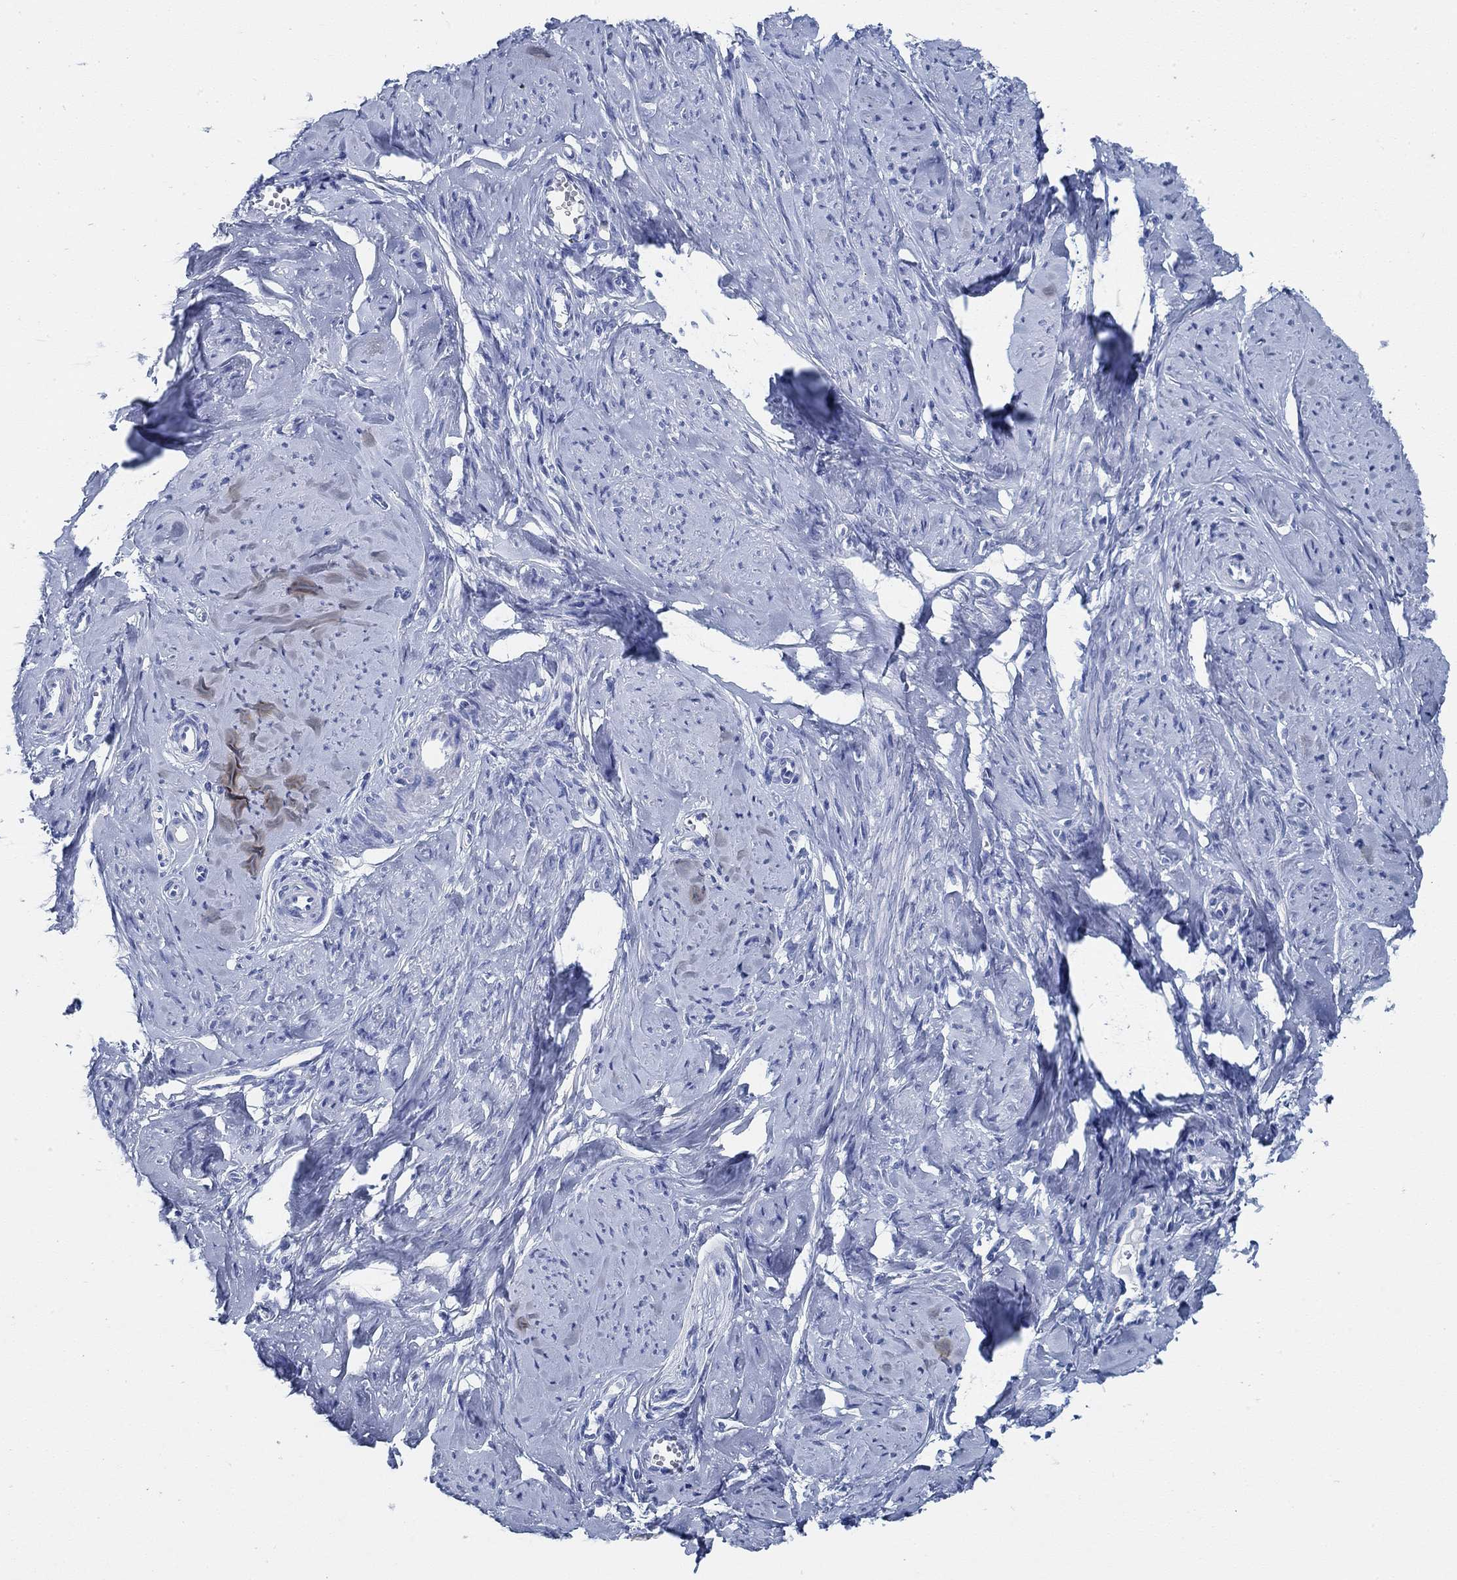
{"staining": {"intensity": "negative", "quantity": "none", "location": "none"}, "tissue": "smooth muscle", "cell_type": "Smooth muscle cells", "image_type": "normal", "snomed": [{"axis": "morphology", "description": "Normal tissue, NOS"}, {"axis": "topography", "description": "Smooth muscle"}], "caption": "IHC of benign smooth muscle demonstrates no staining in smooth muscle cells. Nuclei are stained in blue.", "gene": "SLC45A1", "patient": {"sex": "female", "age": 48}}